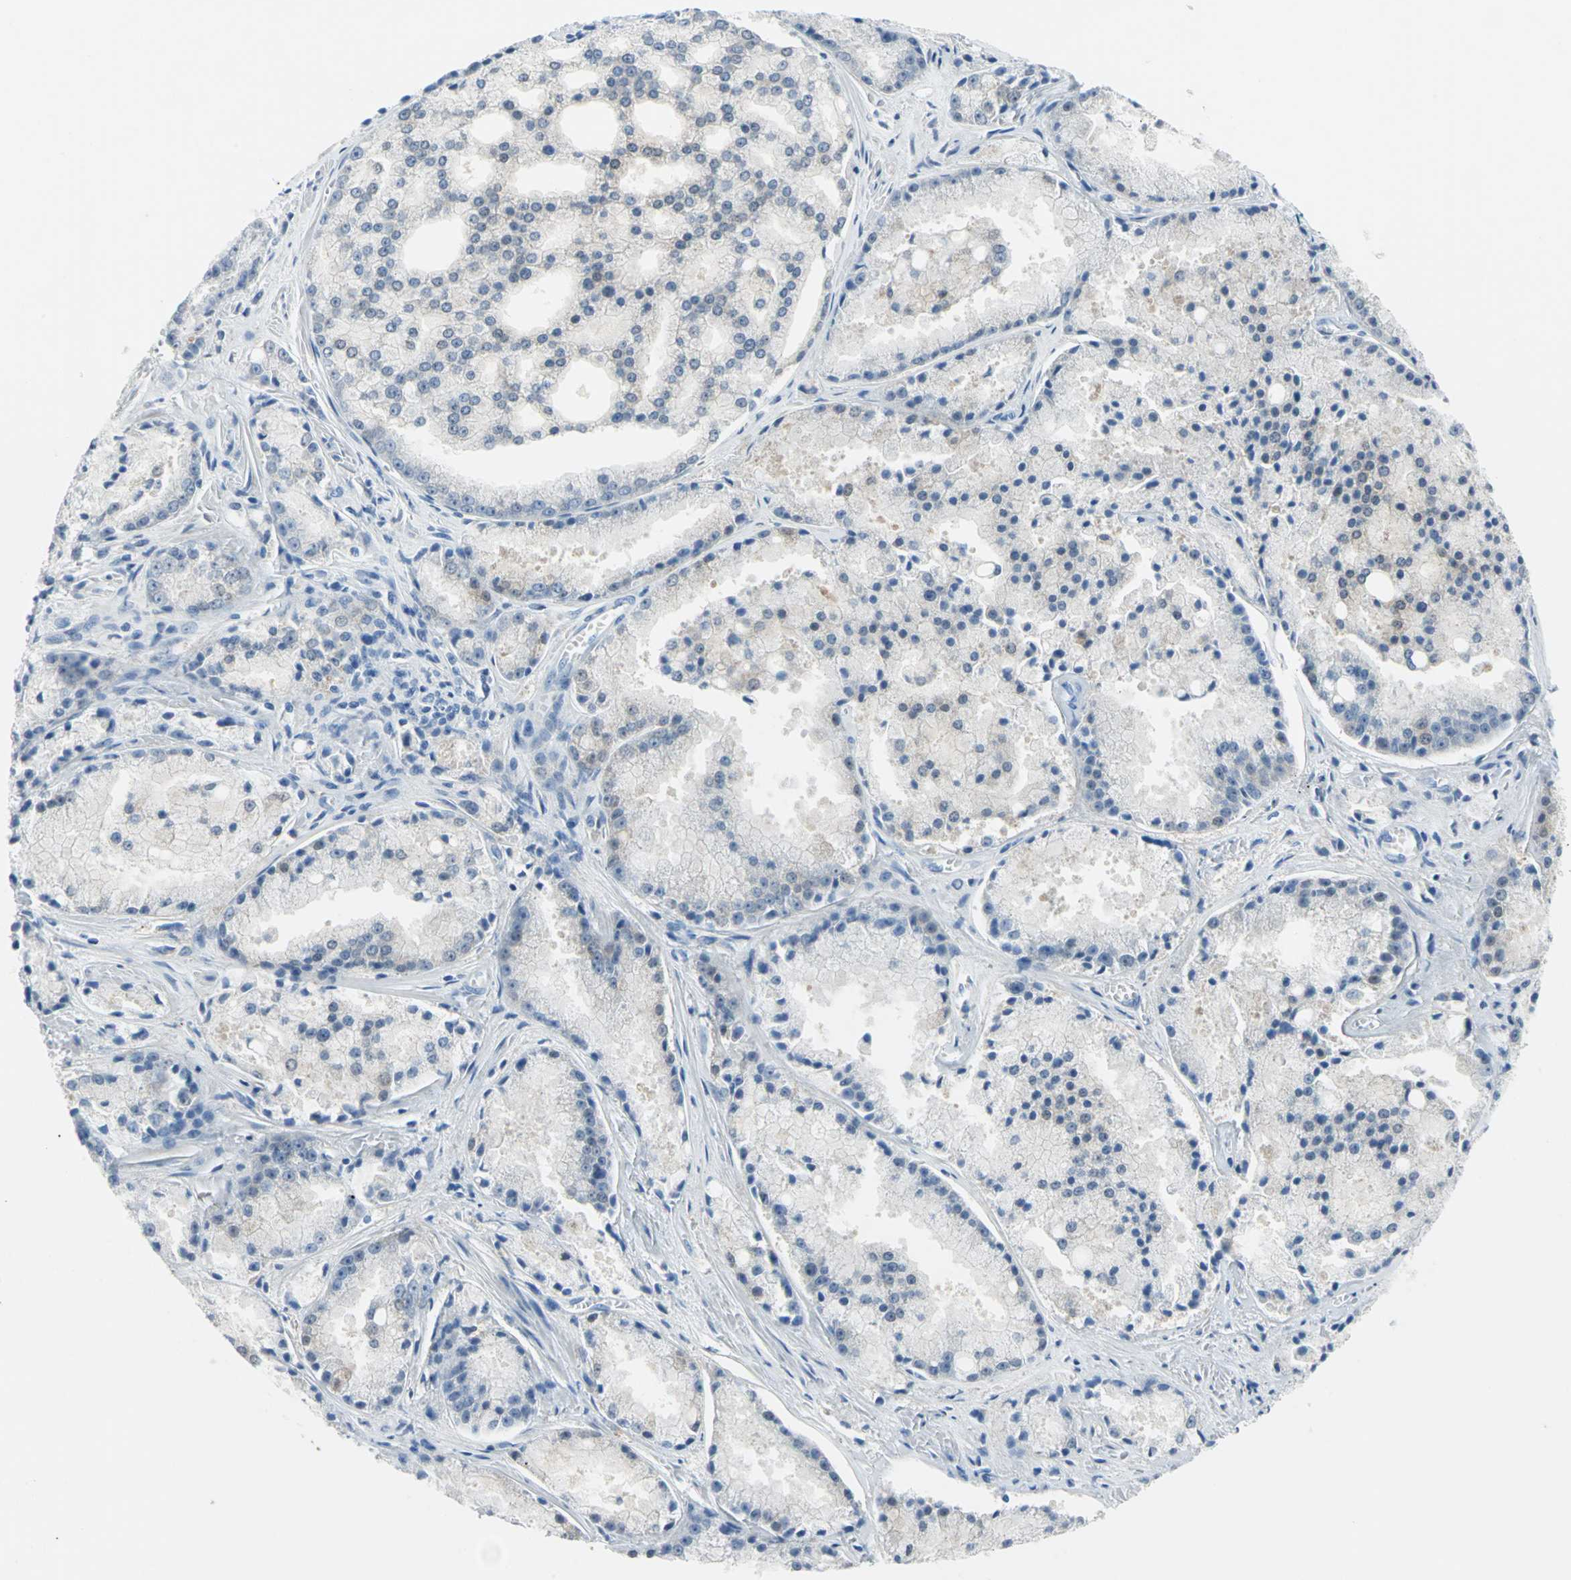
{"staining": {"intensity": "negative", "quantity": "none", "location": "none"}, "tissue": "prostate cancer", "cell_type": "Tumor cells", "image_type": "cancer", "snomed": [{"axis": "morphology", "description": "Adenocarcinoma, Low grade"}, {"axis": "topography", "description": "Prostate"}], "caption": "Immunohistochemistry histopathology image of human adenocarcinoma (low-grade) (prostate) stained for a protein (brown), which displays no expression in tumor cells.", "gene": "SFN", "patient": {"sex": "male", "age": 64}}